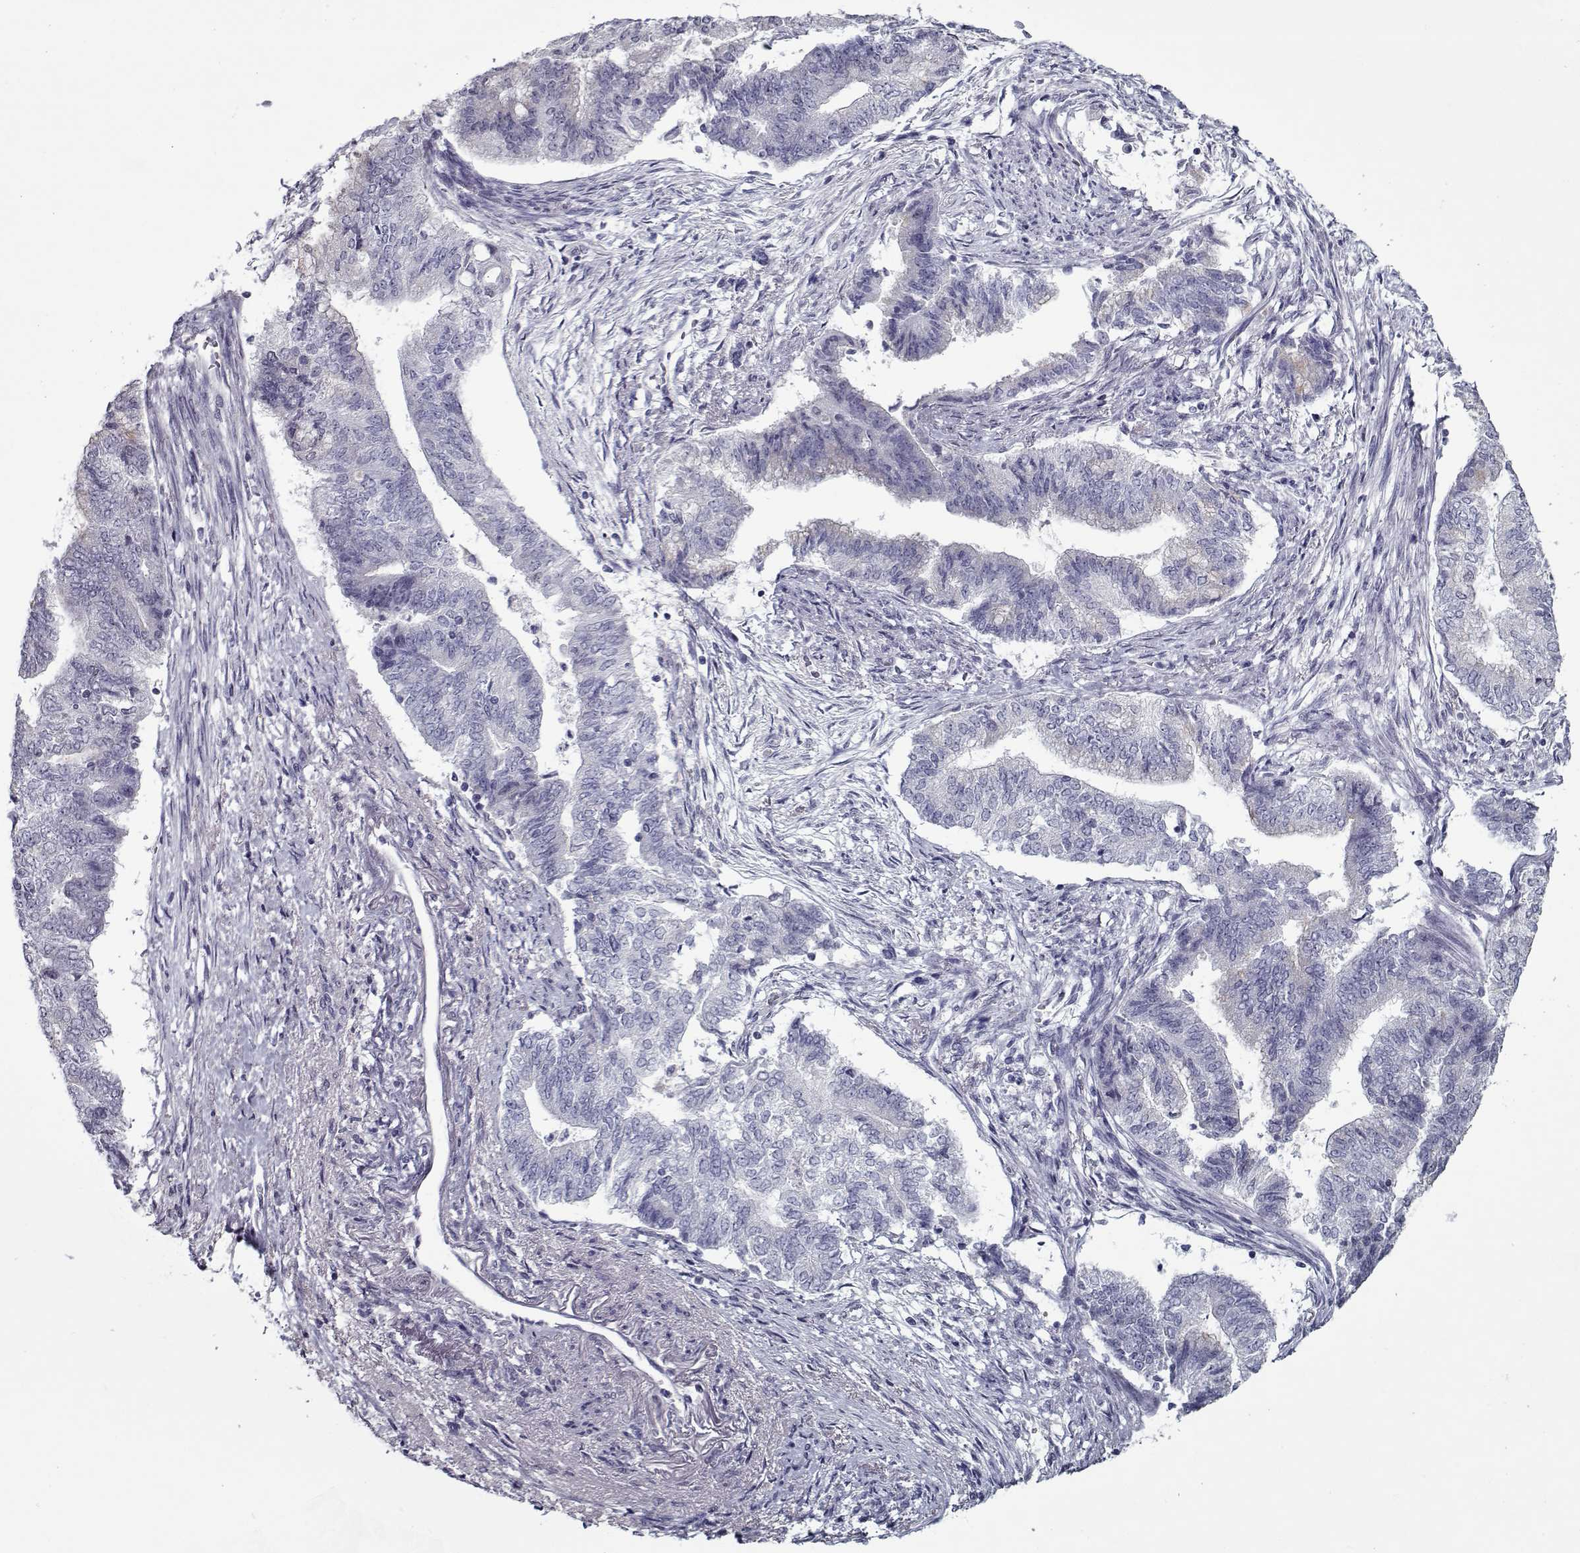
{"staining": {"intensity": "negative", "quantity": "none", "location": "none"}, "tissue": "endometrial cancer", "cell_type": "Tumor cells", "image_type": "cancer", "snomed": [{"axis": "morphology", "description": "Adenocarcinoma, NOS"}, {"axis": "topography", "description": "Endometrium"}], "caption": "High magnification brightfield microscopy of endometrial cancer (adenocarcinoma) stained with DAB (3,3'-diaminobenzidine) (brown) and counterstained with hematoxylin (blue): tumor cells show no significant positivity.", "gene": "SEC16B", "patient": {"sex": "female", "age": 65}}